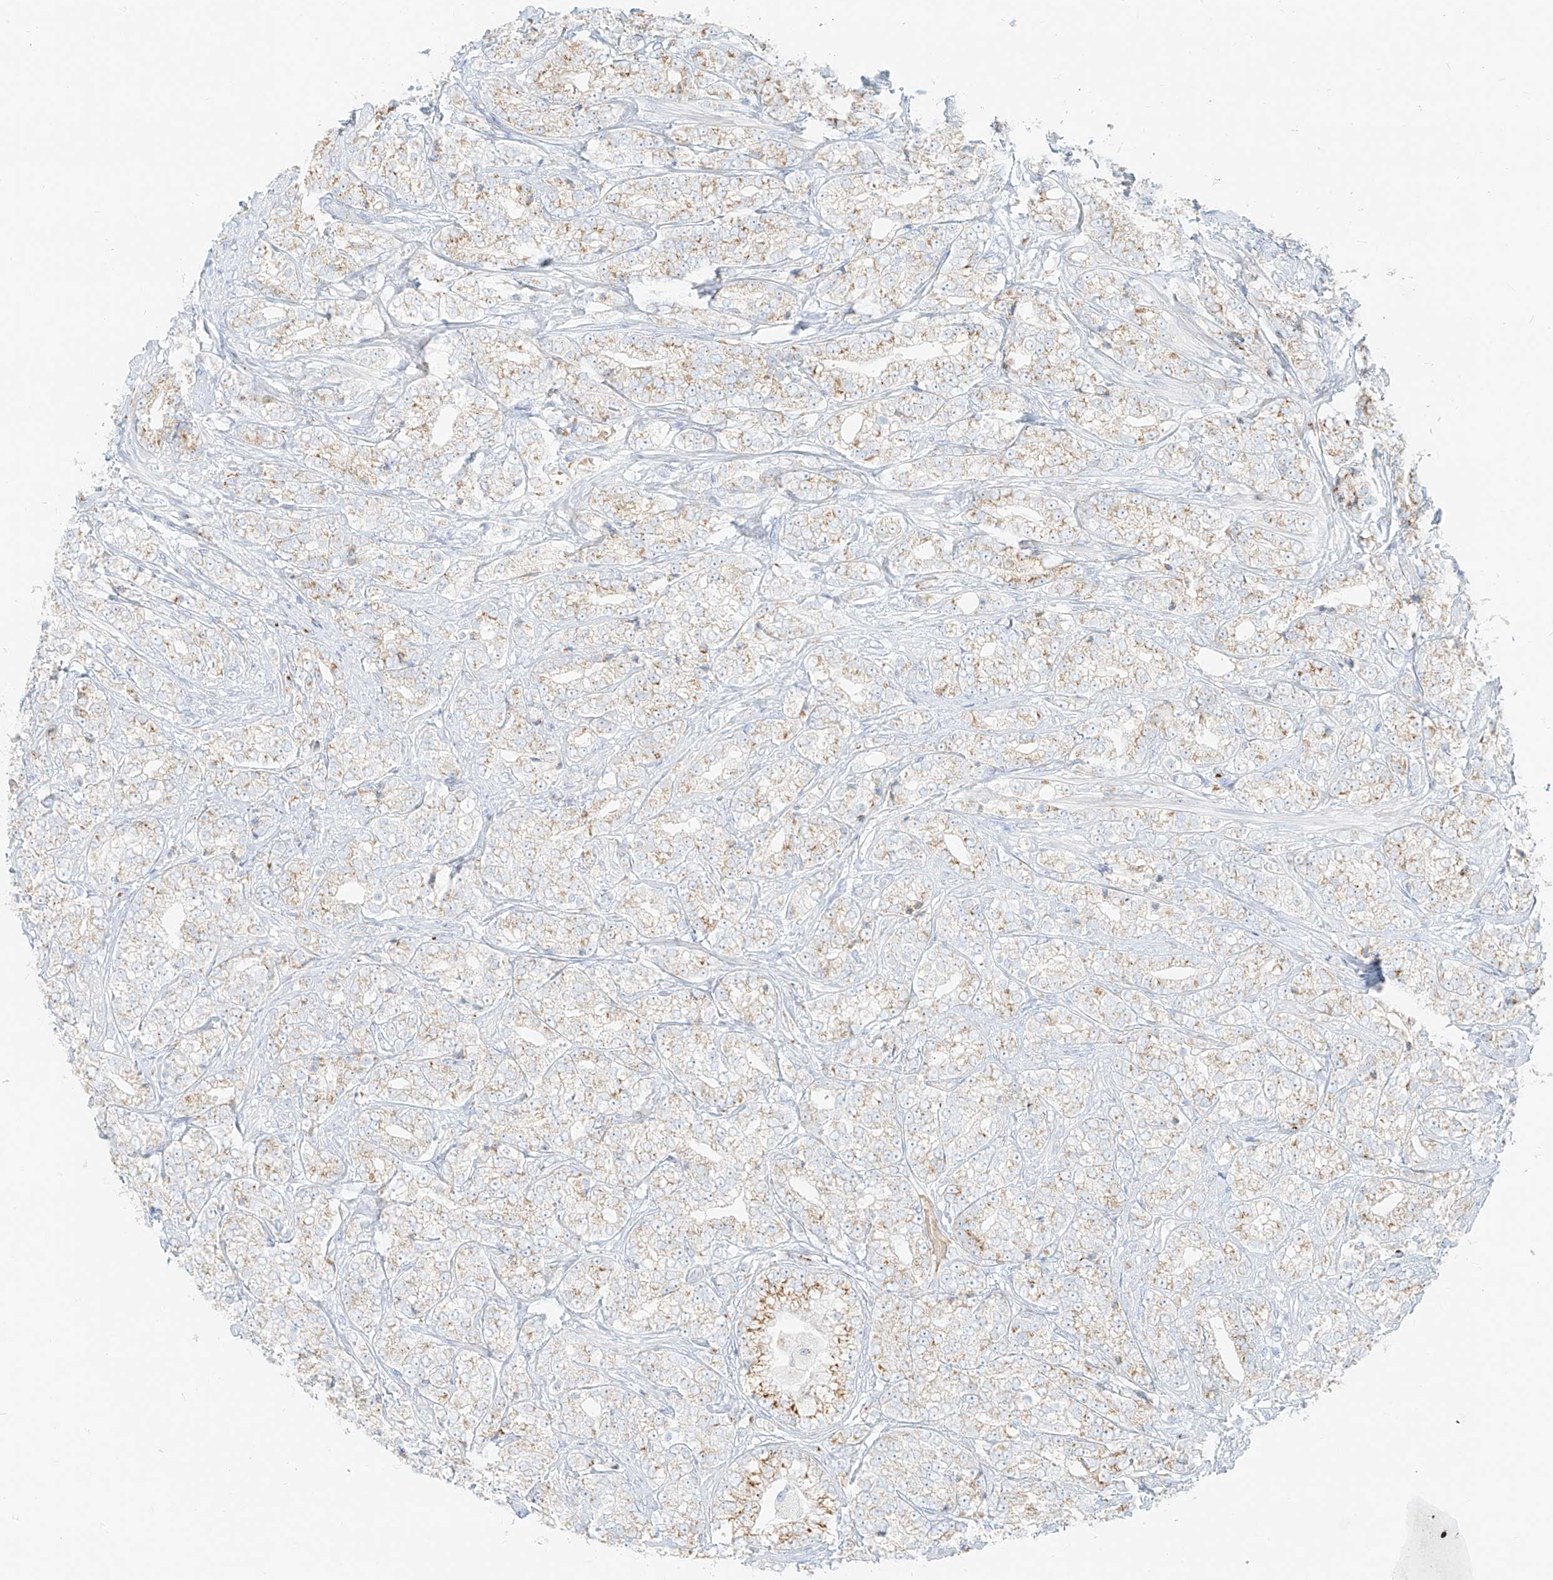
{"staining": {"intensity": "weak", "quantity": "25%-75%", "location": "cytoplasmic/membranous"}, "tissue": "prostate cancer", "cell_type": "Tumor cells", "image_type": "cancer", "snomed": [{"axis": "morphology", "description": "Adenocarcinoma, High grade"}, {"axis": "topography", "description": "Prostate"}], "caption": "This is an image of IHC staining of prostate cancer, which shows weak expression in the cytoplasmic/membranous of tumor cells.", "gene": "TMEM87B", "patient": {"sex": "male", "age": 69}}